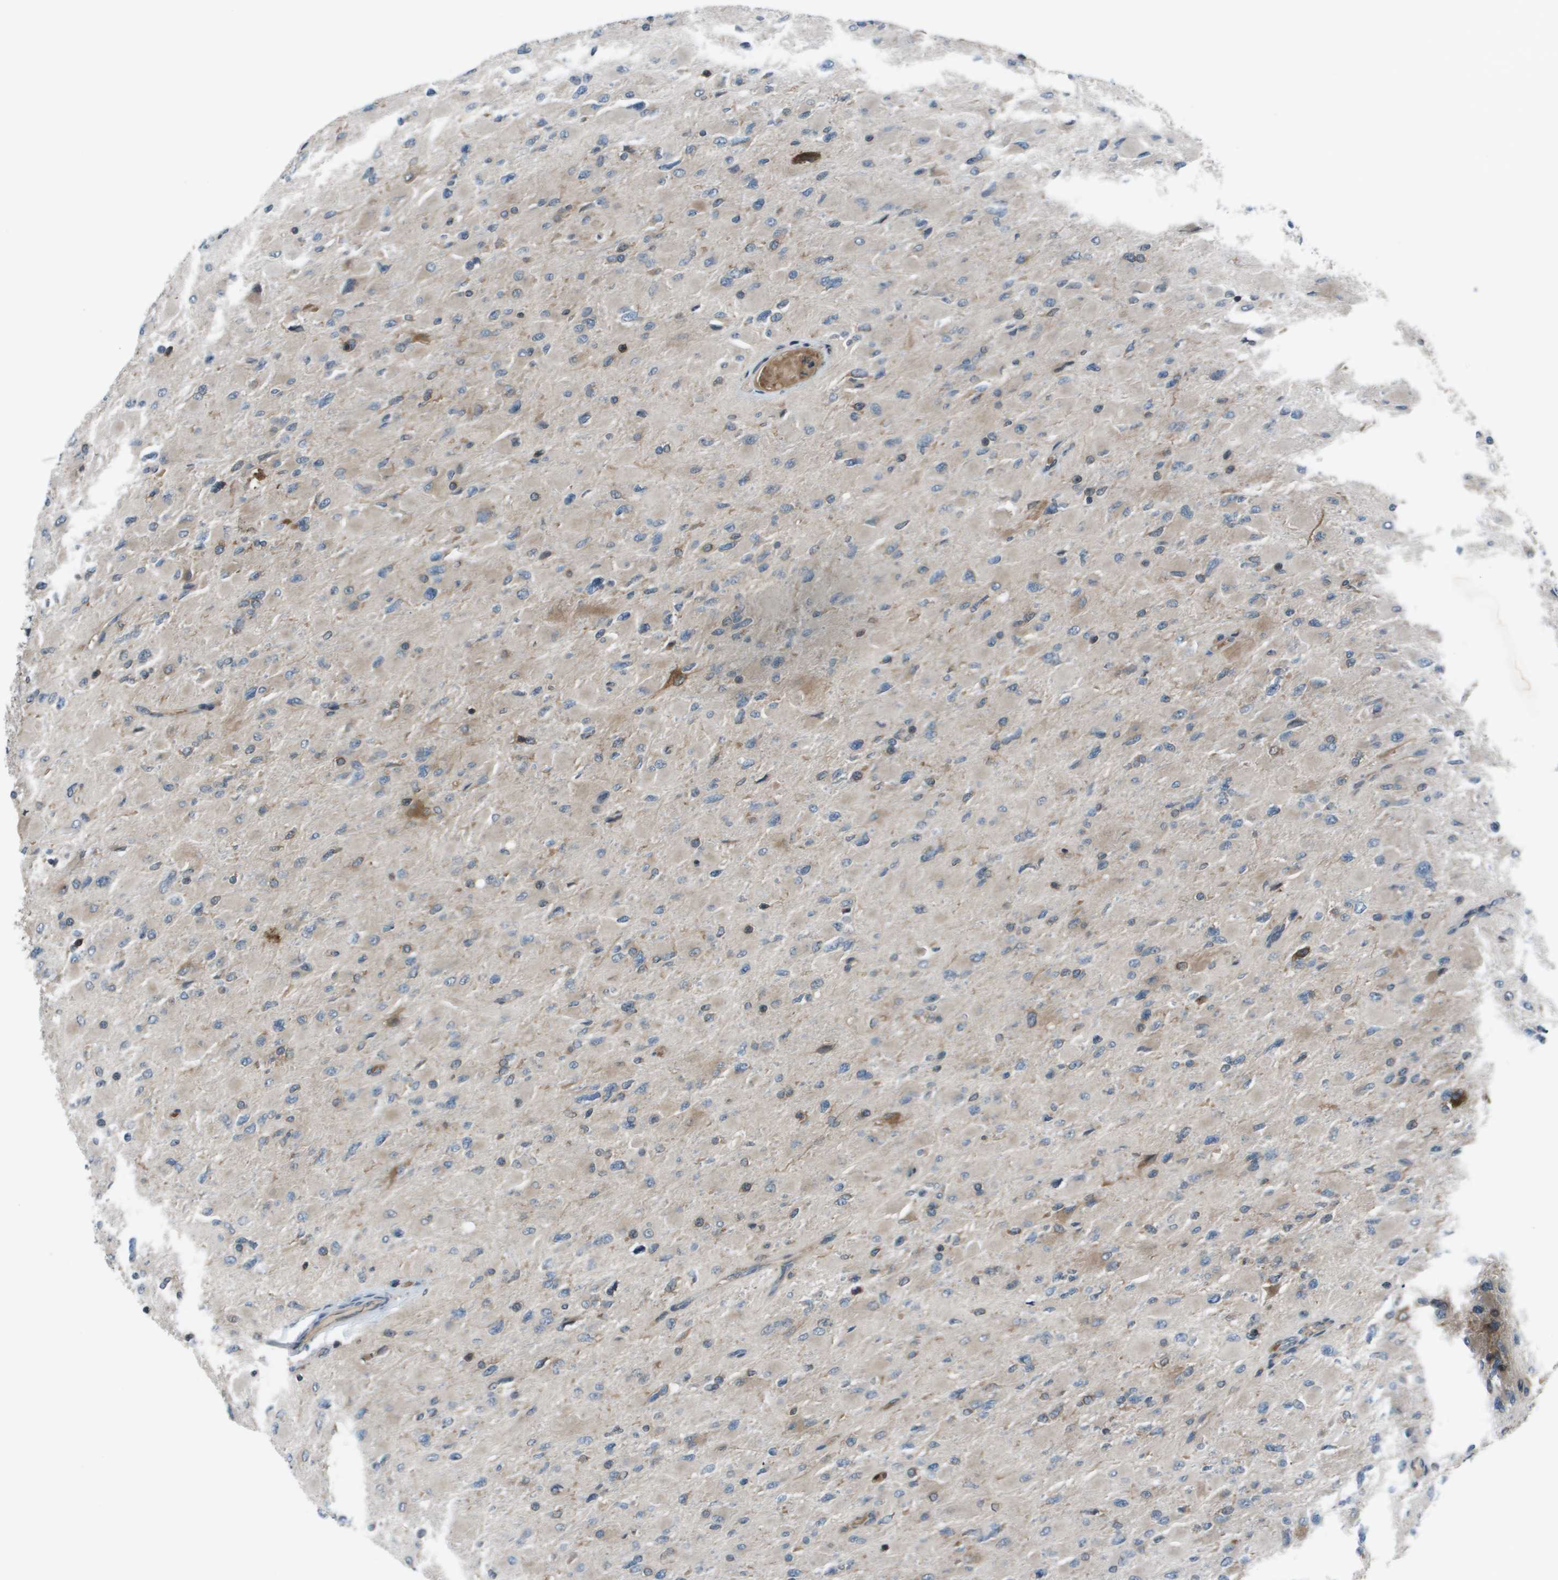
{"staining": {"intensity": "moderate", "quantity": "<25%", "location": "cytoplasmic/membranous"}, "tissue": "glioma", "cell_type": "Tumor cells", "image_type": "cancer", "snomed": [{"axis": "morphology", "description": "Glioma, malignant, High grade"}, {"axis": "topography", "description": "Cerebral cortex"}], "caption": "IHC photomicrograph of neoplastic tissue: malignant glioma (high-grade) stained using immunohistochemistry (IHC) reveals low levels of moderate protein expression localized specifically in the cytoplasmic/membranous of tumor cells, appearing as a cytoplasmic/membranous brown color.", "gene": "EIF3B", "patient": {"sex": "female", "age": 36}}